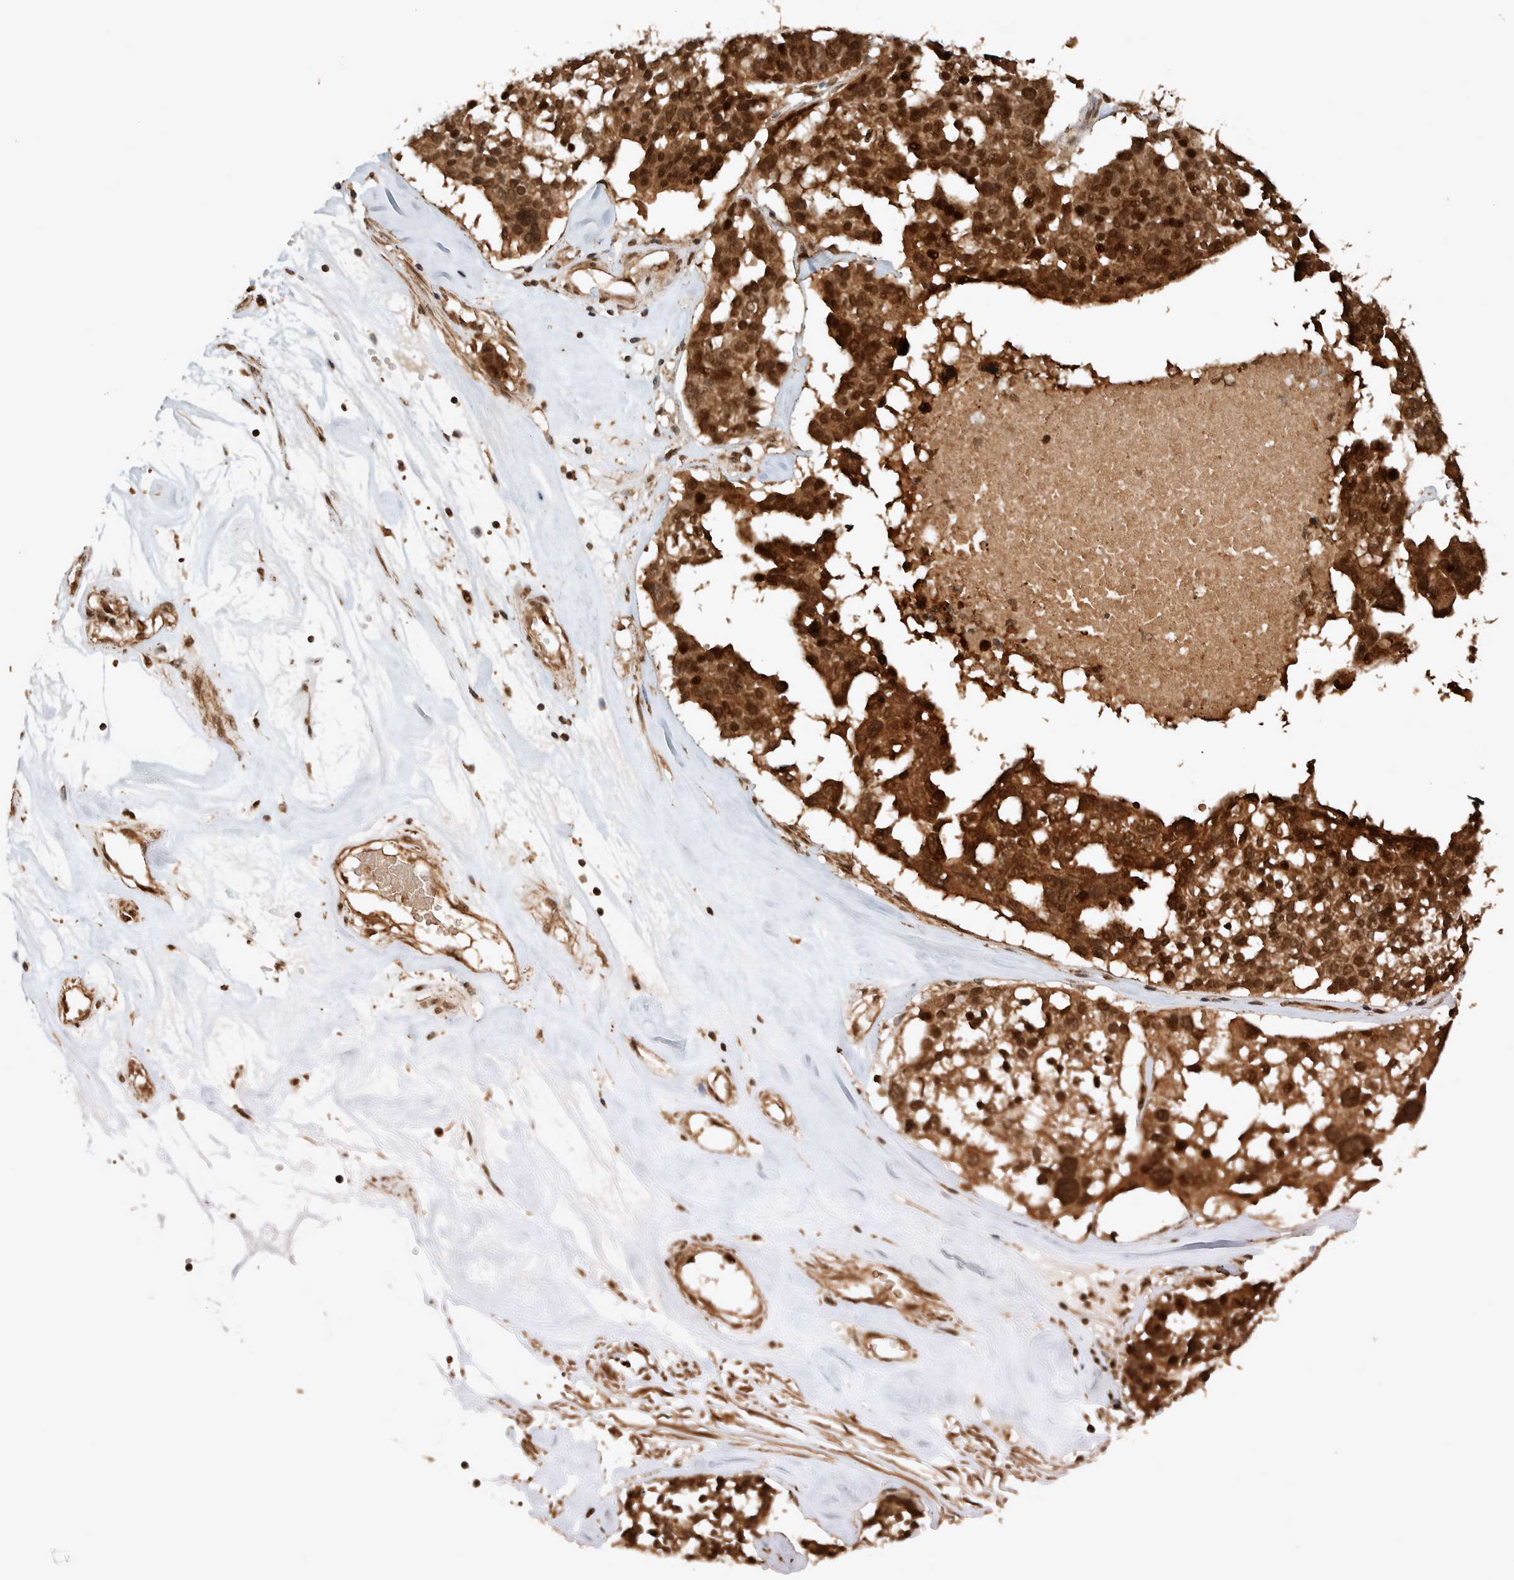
{"staining": {"intensity": "strong", "quantity": ">75%", "location": "cytoplasmic/membranous,nuclear"}, "tissue": "ovarian cancer", "cell_type": "Tumor cells", "image_type": "cancer", "snomed": [{"axis": "morphology", "description": "Cystadenocarcinoma, serous, NOS"}, {"axis": "topography", "description": "Ovary"}], "caption": "Immunohistochemistry (DAB (3,3'-diaminobenzidine)) staining of human serous cystadenocarcinoma (ovarian) displays strong cytoplasmic/membranous and nuclear protein staining in approximately >75% of tumor cells.", "gene": "CNTROB", "patient": {"sex": "female", "age": 59}}